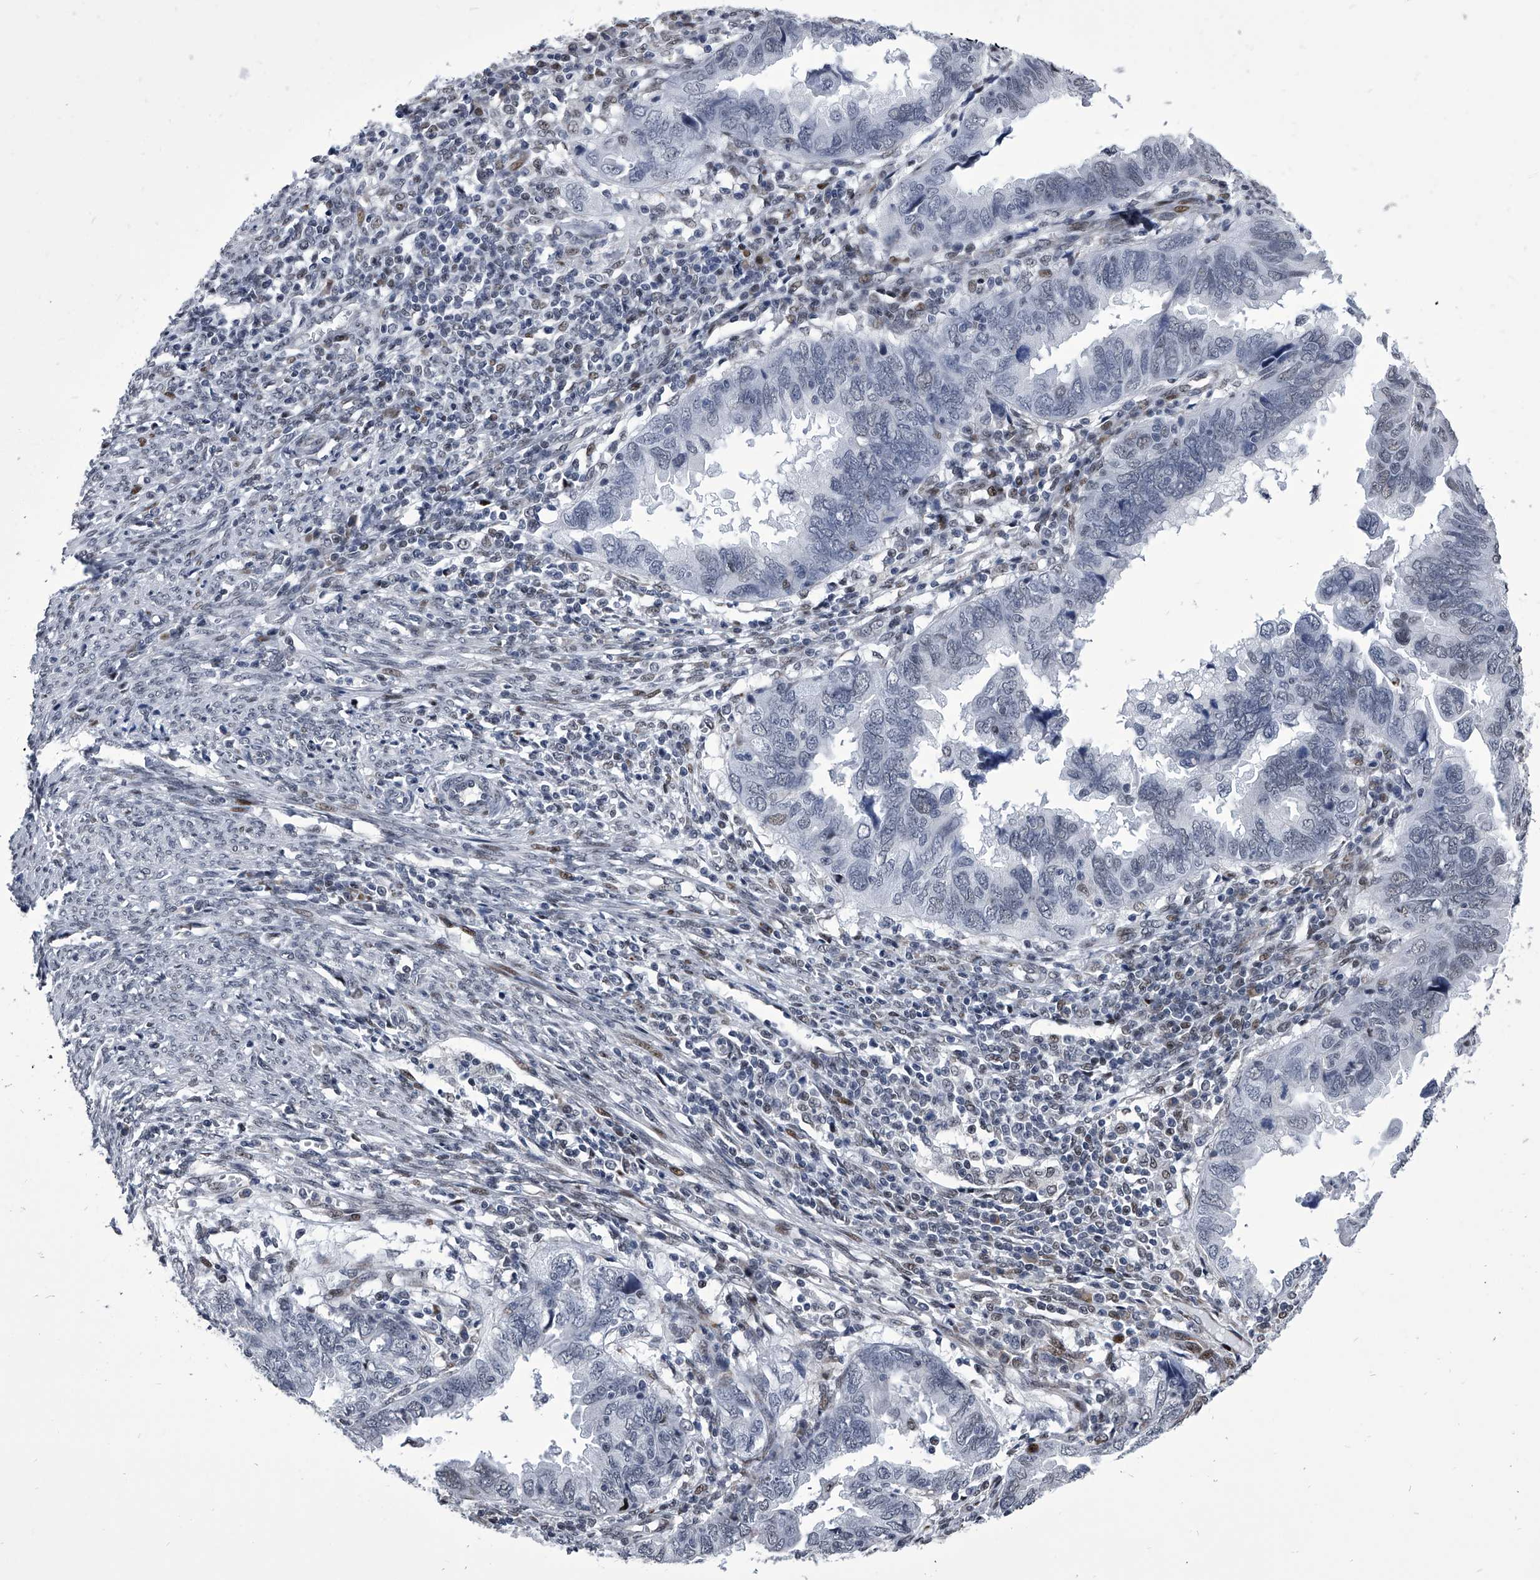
{"staining": {"intensity": "negative", "quantity": "none", "location": "none"}, "tissue": "endometrial cancer", "cell_type": "Tumor cells", "image_type": "cancer", "snomed": [{"axis": "morphology", "description": "Adenocarcinoma, NOS"}, {"axis": "topography", "description": "Uterus"}], "caption": "High magnification brightfield microscopy of endometrial cancer stained with DAB (3,3'-diaminobenzidine) (brown) and counterstained with hematoxylin (blue): tumor cells show no significant staining.", "gene": "CMTR1", "patient": {"sex": "female", "age": 77}}